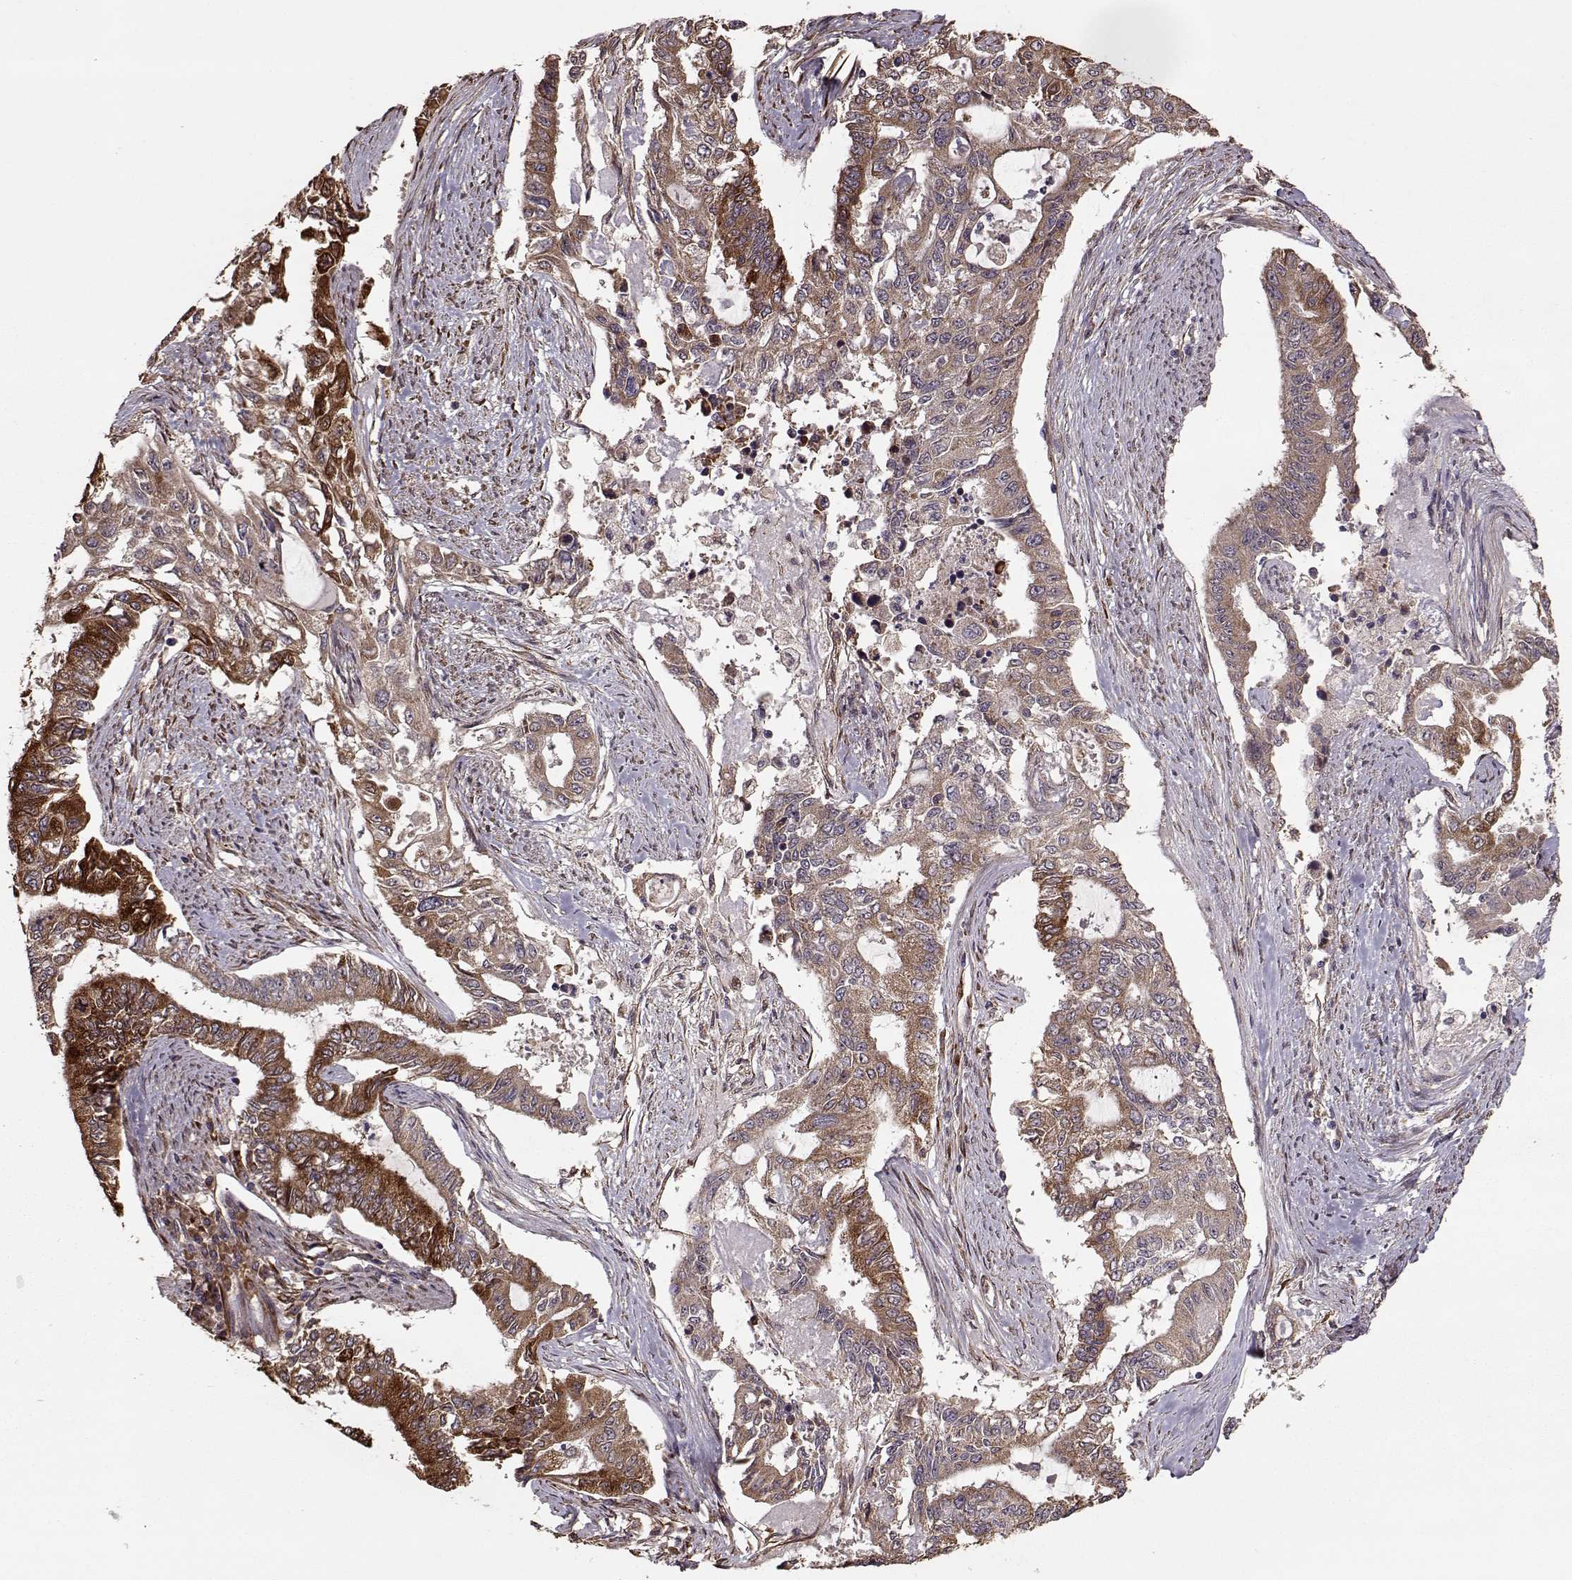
{"staining": {"intensity": "weak", "quantity": ">75%", "location": "cytoplasmic/membranous"}, "tissue": "endometrial cancer", "cell_type": "Tumor cells", "image_type": "cancer", "snomed": [{"axis": "morphology", "description": "Adenocarcinoma, NOS"}, {"axis": "topography", "description": "Uterus"}], "caption": "A high-resolution histopathology image shows immunohistochemistry (IHC) staining of endometrial adenocarcinoma, which shows weak cytoplasmic/membranous positivity in approximately >75% of tumor cells.", "gene": "IMMP1L", "patient": {"sex": "female", "age": 59}}